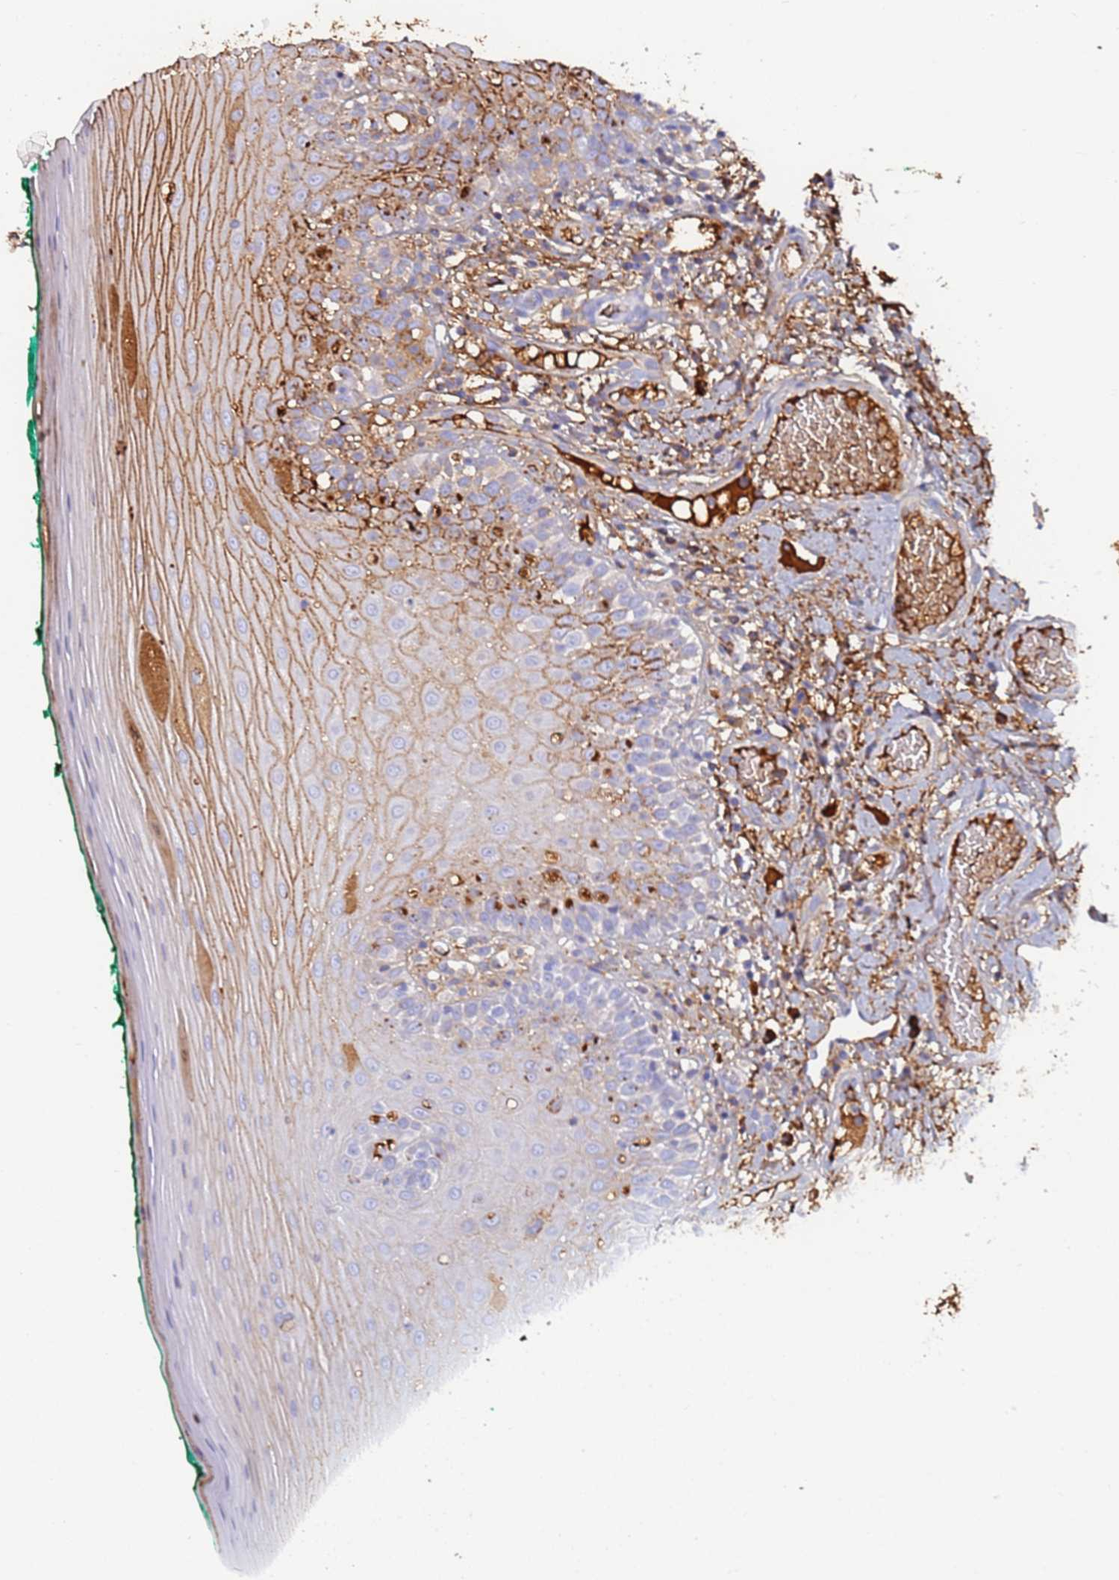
{"staining": {"intensity": "moderate", "quantity": "25%-75%", "location": "cytoplasmic/membranous"}, "tissue": "oral mucosa", "cell_type": "Squamous epithelial cells", "image_type": "normal", "snomed": [{"axis": "morphology", "description": "Normal tissue, NOS"}, {"axis": "topography", "description": "Oral tissue"}], "caption": "Moderate cytoplasmic/membranous protein staining is seen in about 25%-75% of squamous epithelial cells in oral mucosa.", "gene": "CYSLTR2", "patient": {"sex": "female", "age": 83}}